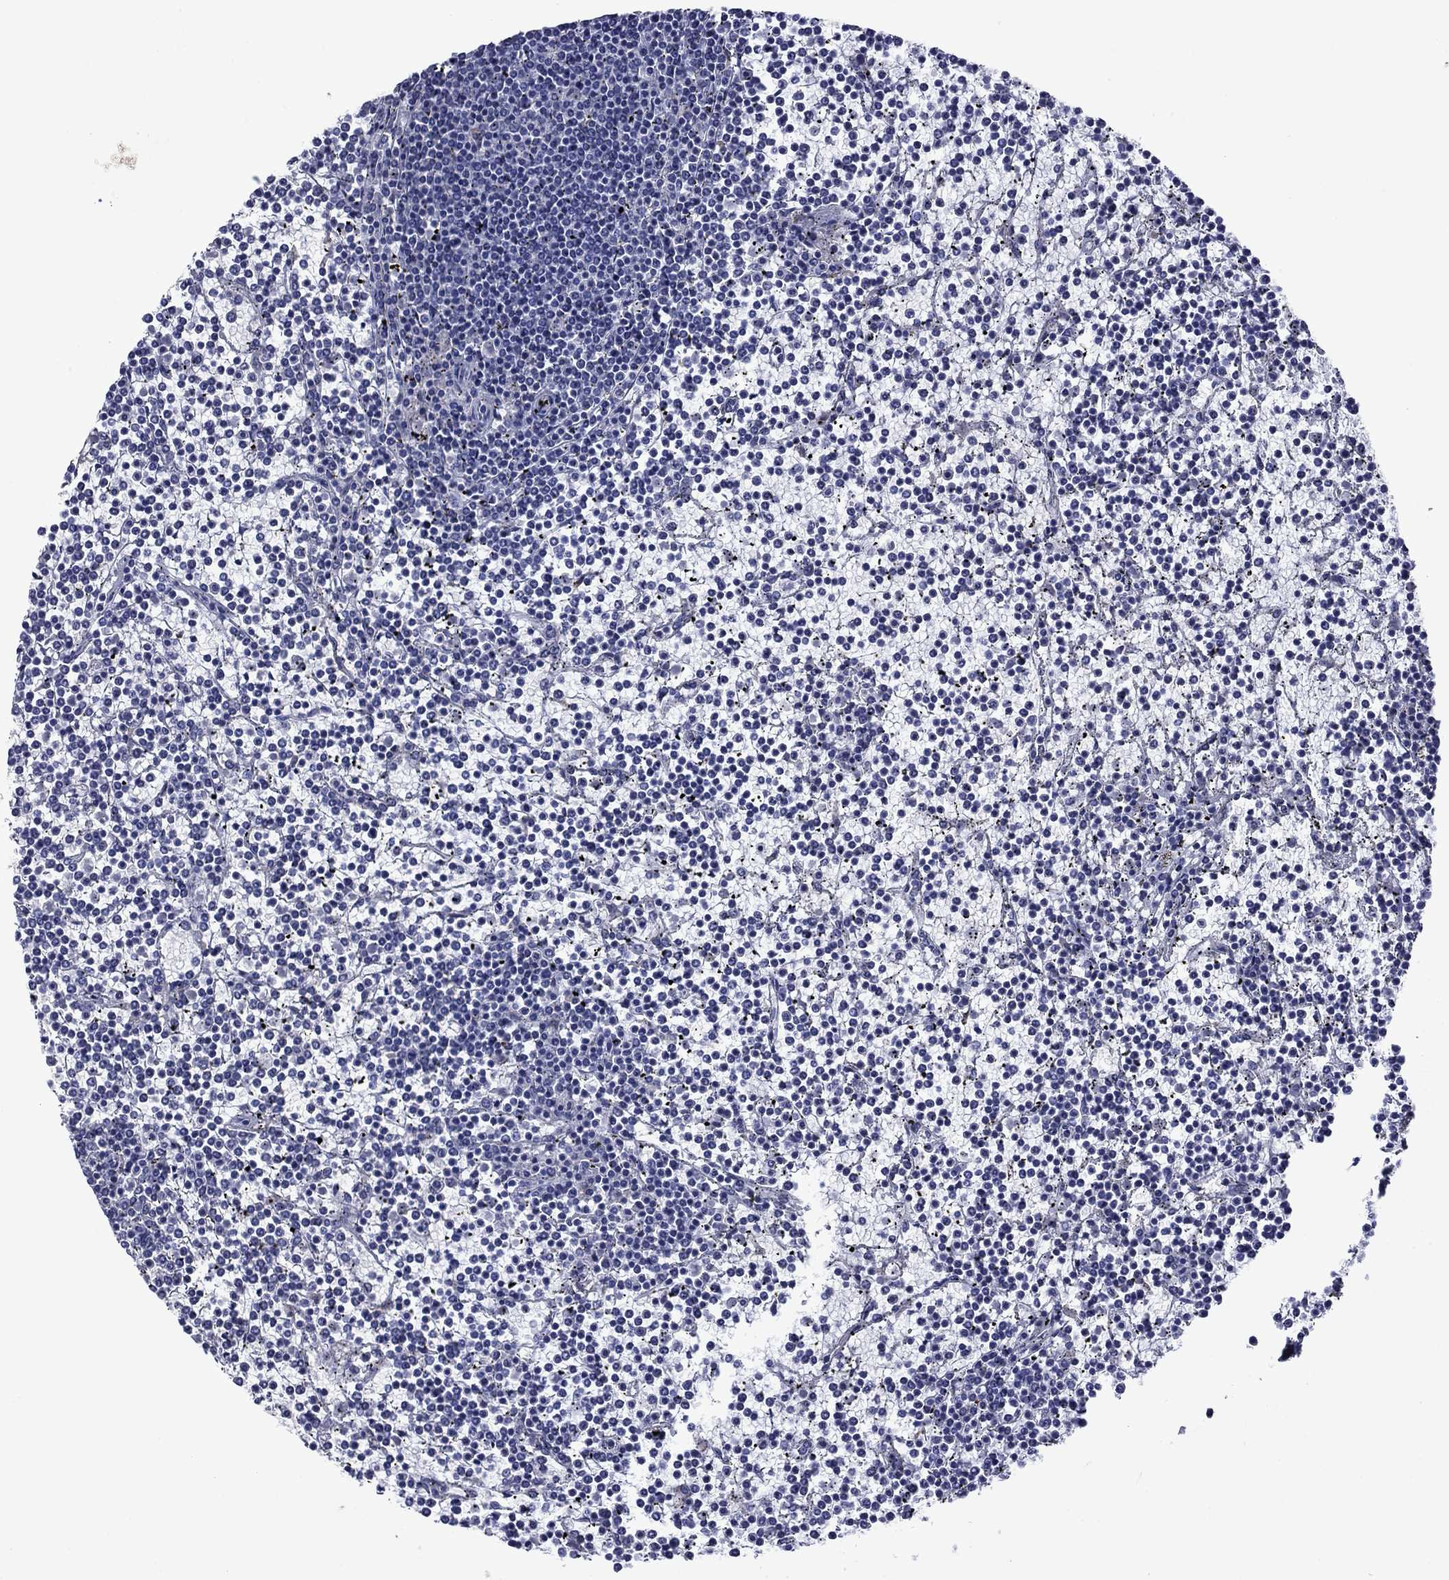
{"staining": {"intensity": "negative", "quantity": "none", "location": "none"}, "tissue": "lymphoma", "cell_type": "Tumor cells", "image_type": "cancer", "snomed": [{"axis": "morphology", "description": "Malignant lymphoma, non-Hodgkin's type, Low grade"}, {"axis": "topography", "description": "Spleen"}], "caption": "Immunohistochemistry of human low-grade malignant lymphoma, non-Hodgkin's type demonstrates no expression in tumor cells.", "gene": "PIWIL1", "patient": {"sex": "female", "age": 19}}